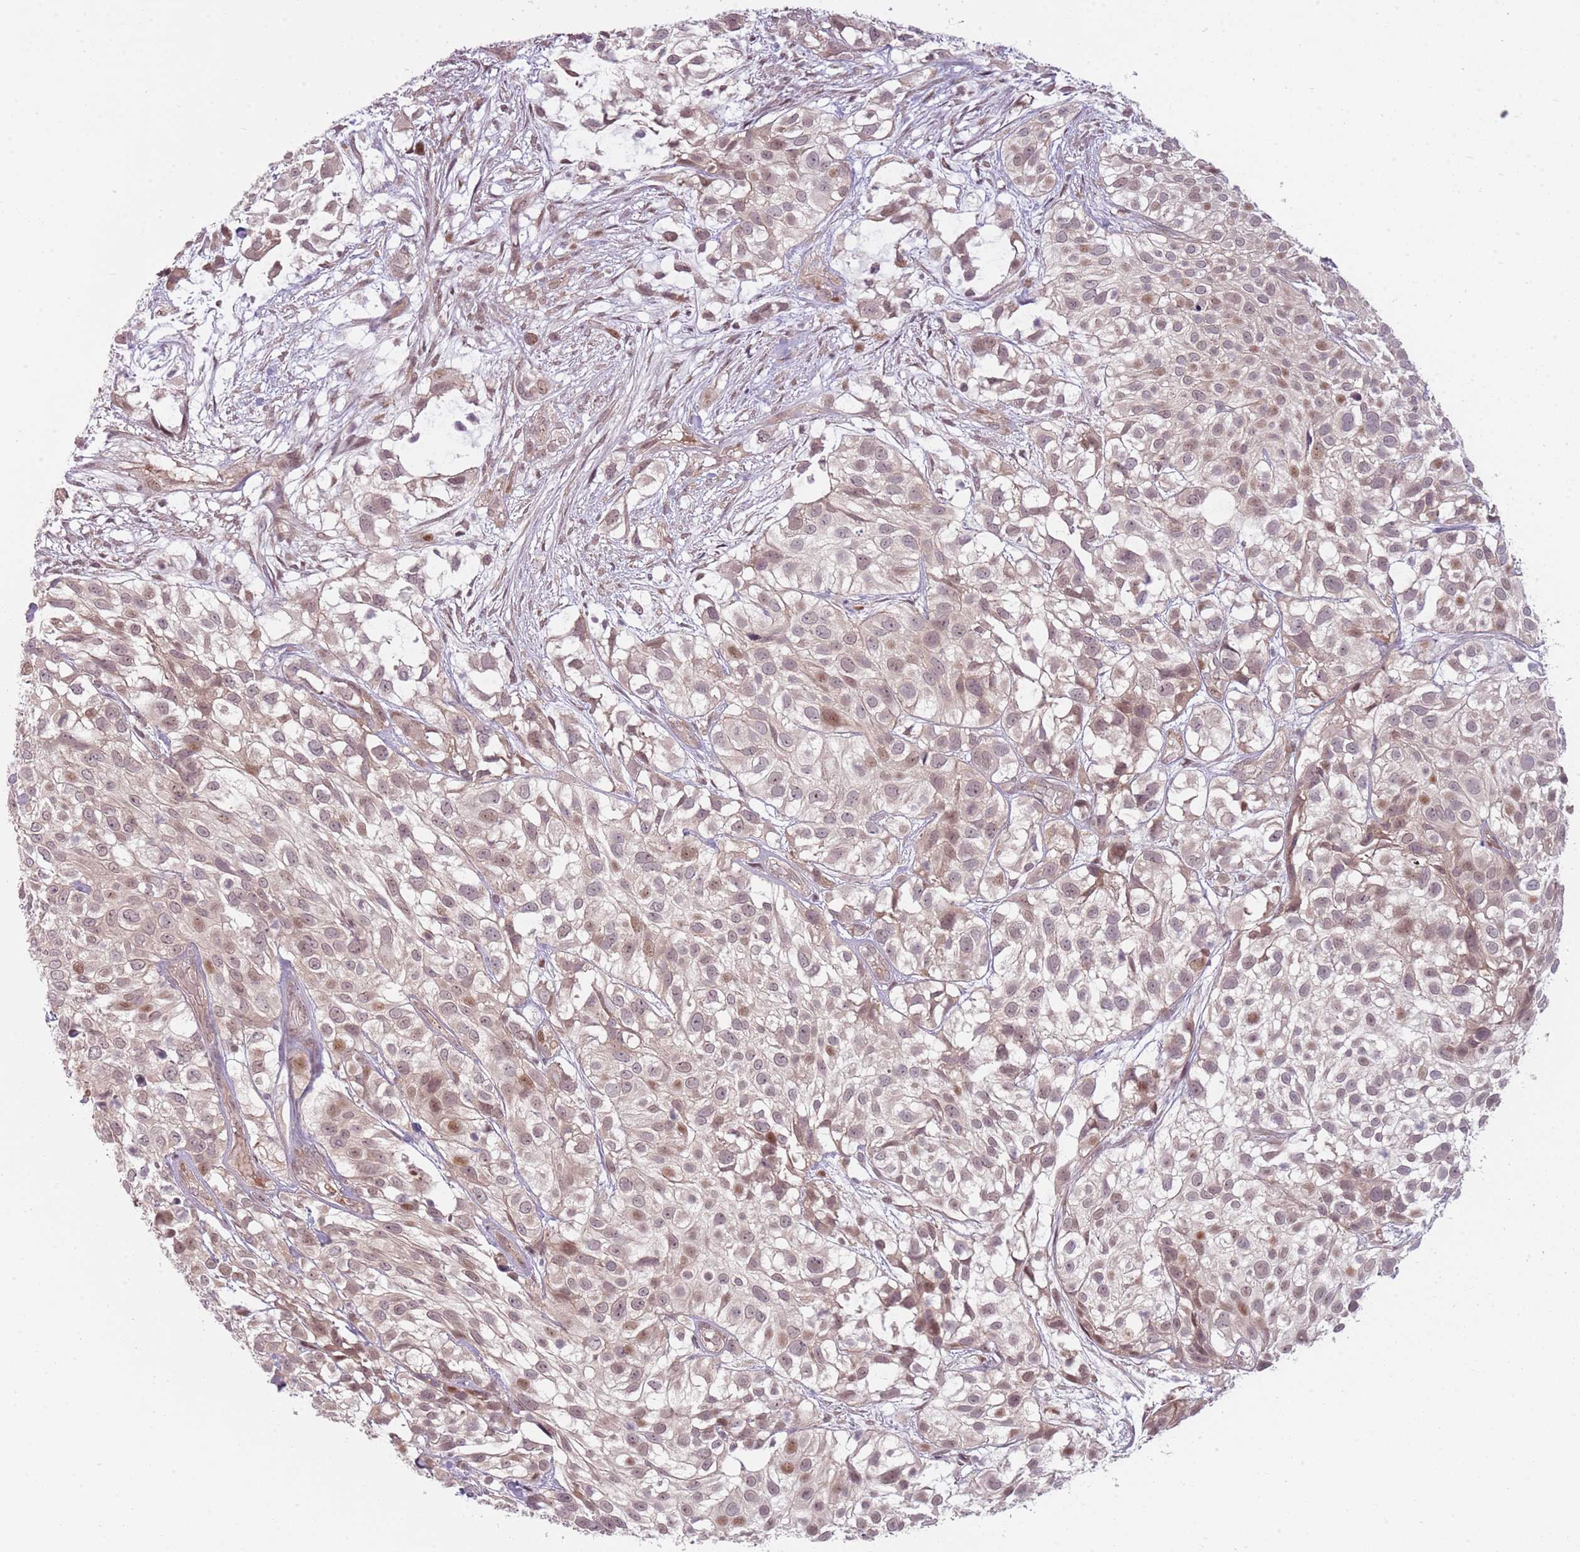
{"staining": {"intensity": "weak", "quantity": "25%-75%", "location": "nuclear"}, "tissue": "urothelial cancer", "cell_type": "Tumor cells", "image_type": "cancer", "snomed": [{"axis": "morphology", "description": "Urothelial carcinoma, High grade"}, {"axis": "topography", "description": "Urinary bladder"}], "caption": "High-grade urothelial carcinoma tissue reveals weak nuclear expression in approximately 25%-75% of tumor cells, visualized by immunohistochemistry.", "gene": "ADGRG1", "patient": {"sex": "male", "age": 56}}